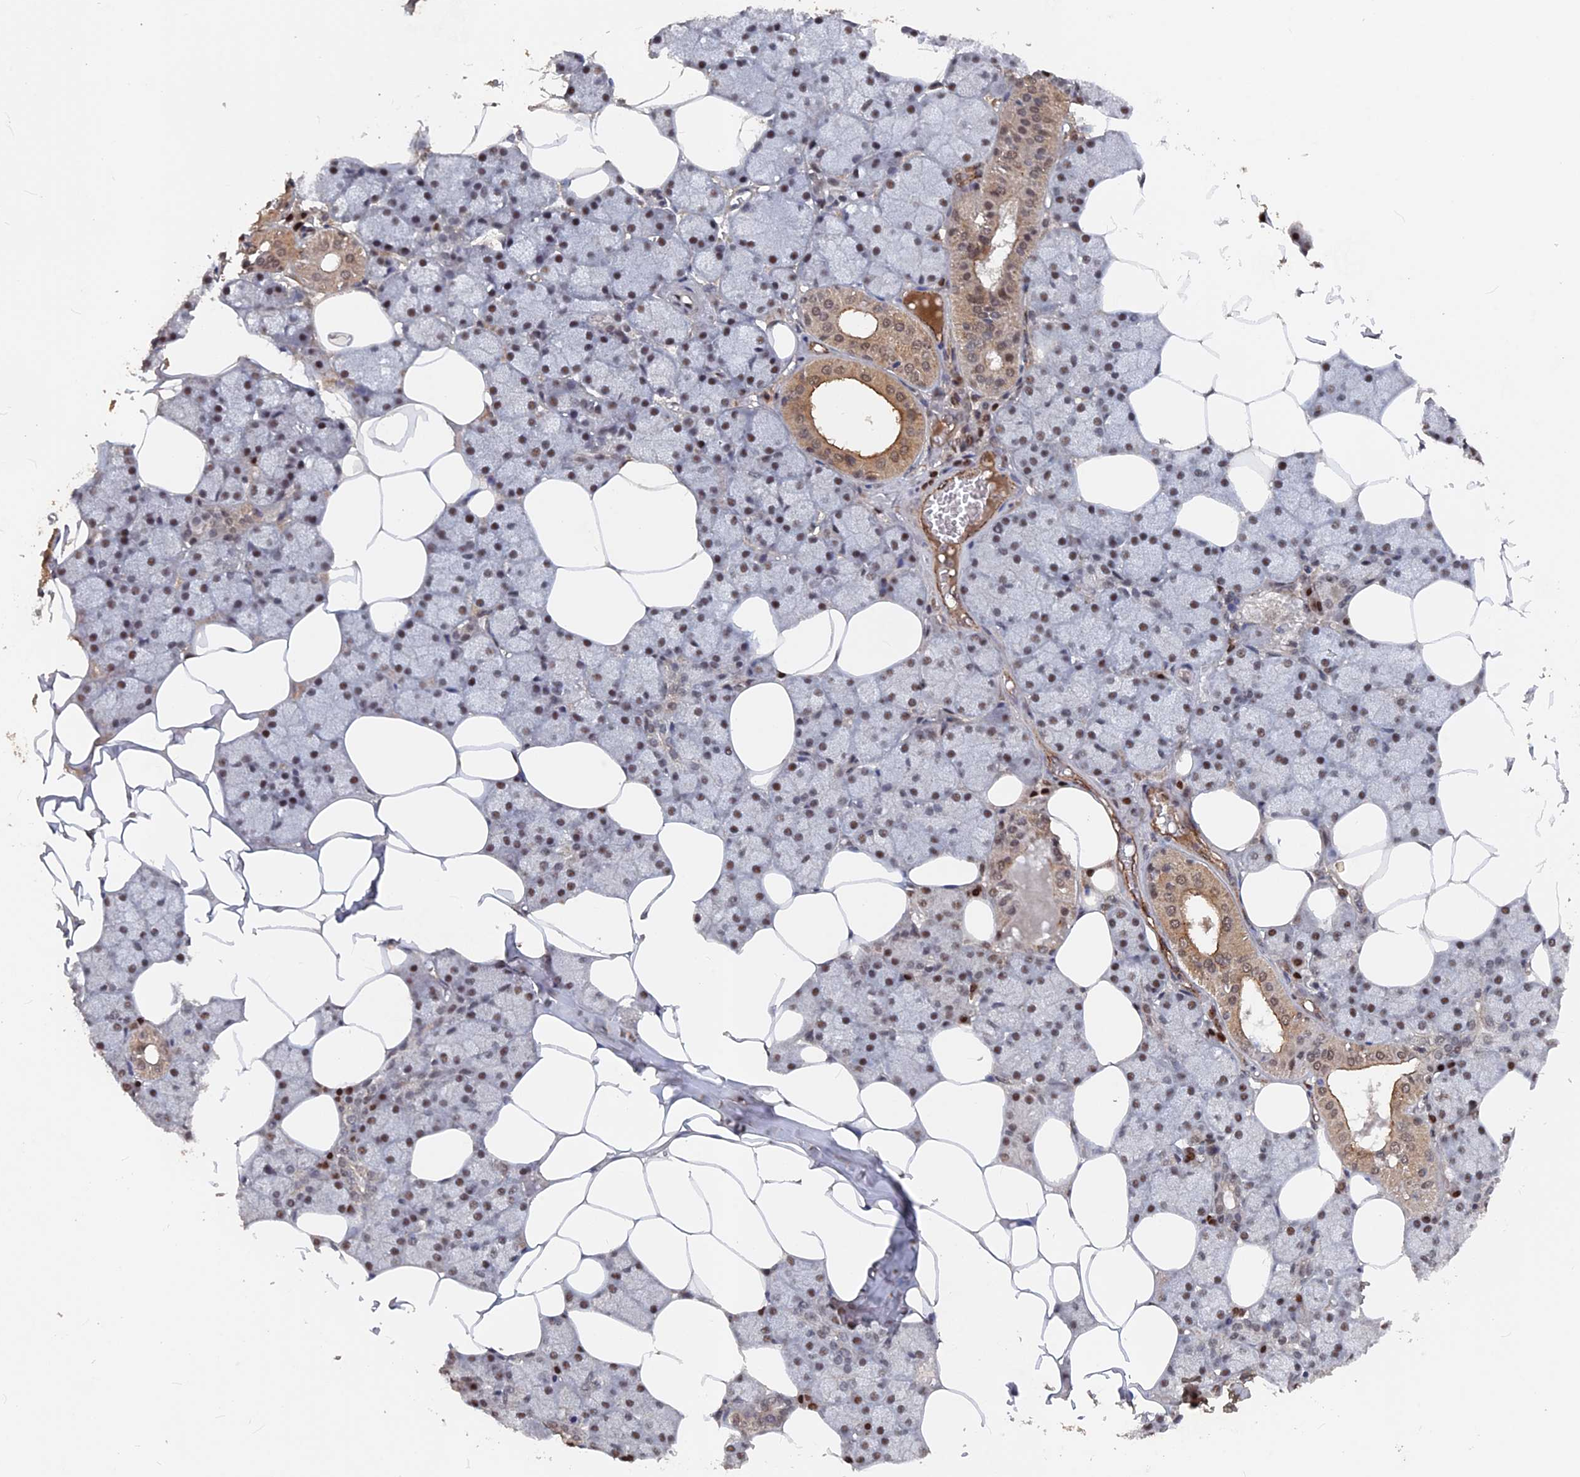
{"staining": {"intensity": "moderate", "quantity": ">75%", "location": "nuclear"}, "tissue": "salivary gland", "cell_type": "Glandular cells", "image_type": "normal", "snomed": [{"axis": "morphology", "description": "Normal tissue, NOS"}, {"axis": "topography", "description": "Salivary gland"}], "caption": "A high-resolution micrograph shows immunohistochemistry staining of unremarkable salivary gland, which exhibits moderate nuclear staining in approximately >75% of glandular cells.", "gene": "SH3D21", "patient": {"sex": "male", "age": 62}}